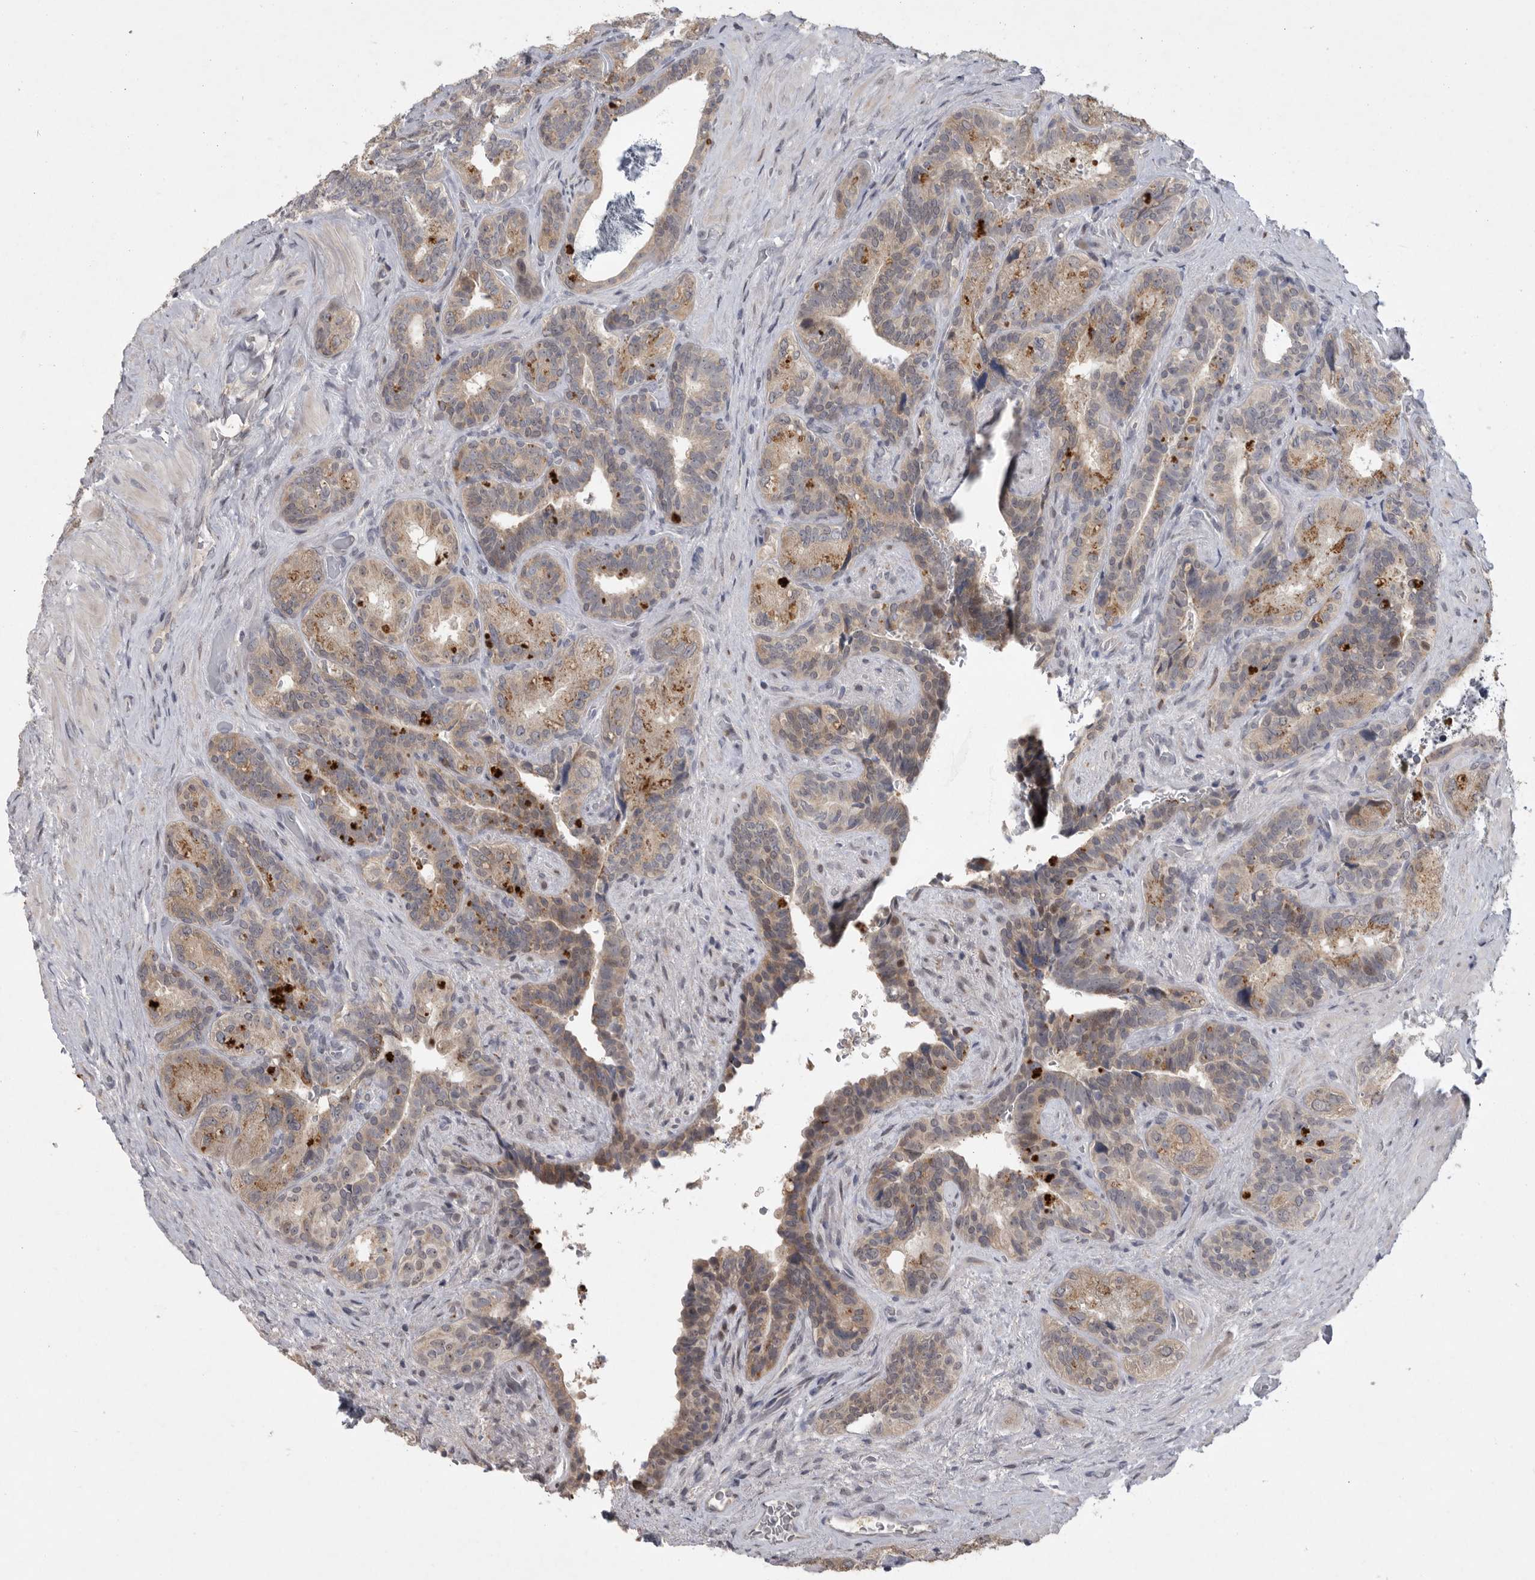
{"staining": {"intensity": "weak", "quantity": ">75%", "location": "cytoplasmic/membranous"}, "tissue": "seminal vesicle", "cell_type": "Glandular cells", "image_type": "normal", "snomed": [{"axis": "morphology", "description": "Normal tissue, NOS"}, {"axis": "topography", "description": "Prostate"}, {"axis": "topography", "description": "Seminal veicle"}], "caption": "Weak cytoplasmic/membranous expression is identified in about >75% of glandular cells in unremarkable seminal vesicle. (IHC, brightfield microscopy, high magnification).", "gene": "MAN2A1", "patient": {"sex": "male", "age": 67}}